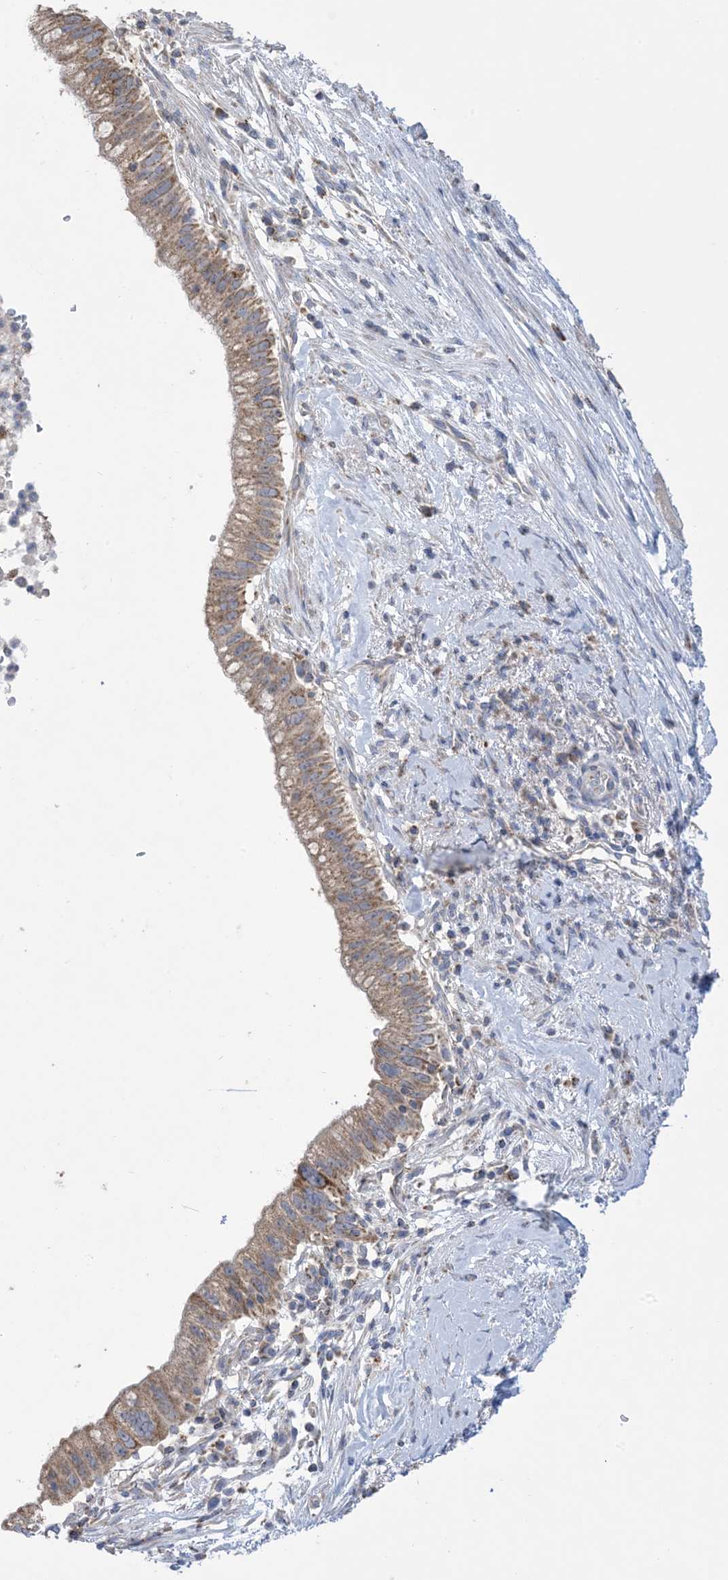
{"staining": {"intensity": "moderate", "quantity": "25%-75%", "location": "cytoplasmic/membranous"}, "tissue": "pancreatic cancer", "cell_type": "Tumor cells", "image_type": "cancer", "snomed": [{"axis": "morphology", "description": "Adenocarcinoma, NOS"}, {"axis": "topography", "description": "Pancreas"}], "caption": "Adenocarcinoma (pancreatic) tissue reveals moderate cytoplasmic/membranous expression in approximately 25%-75% of tumor cells (brown staining indicates protein expression, while blue staining denotes nuclei).", "gene": "CLEC16A", "patient": {"sex": "male", "age": 68}}